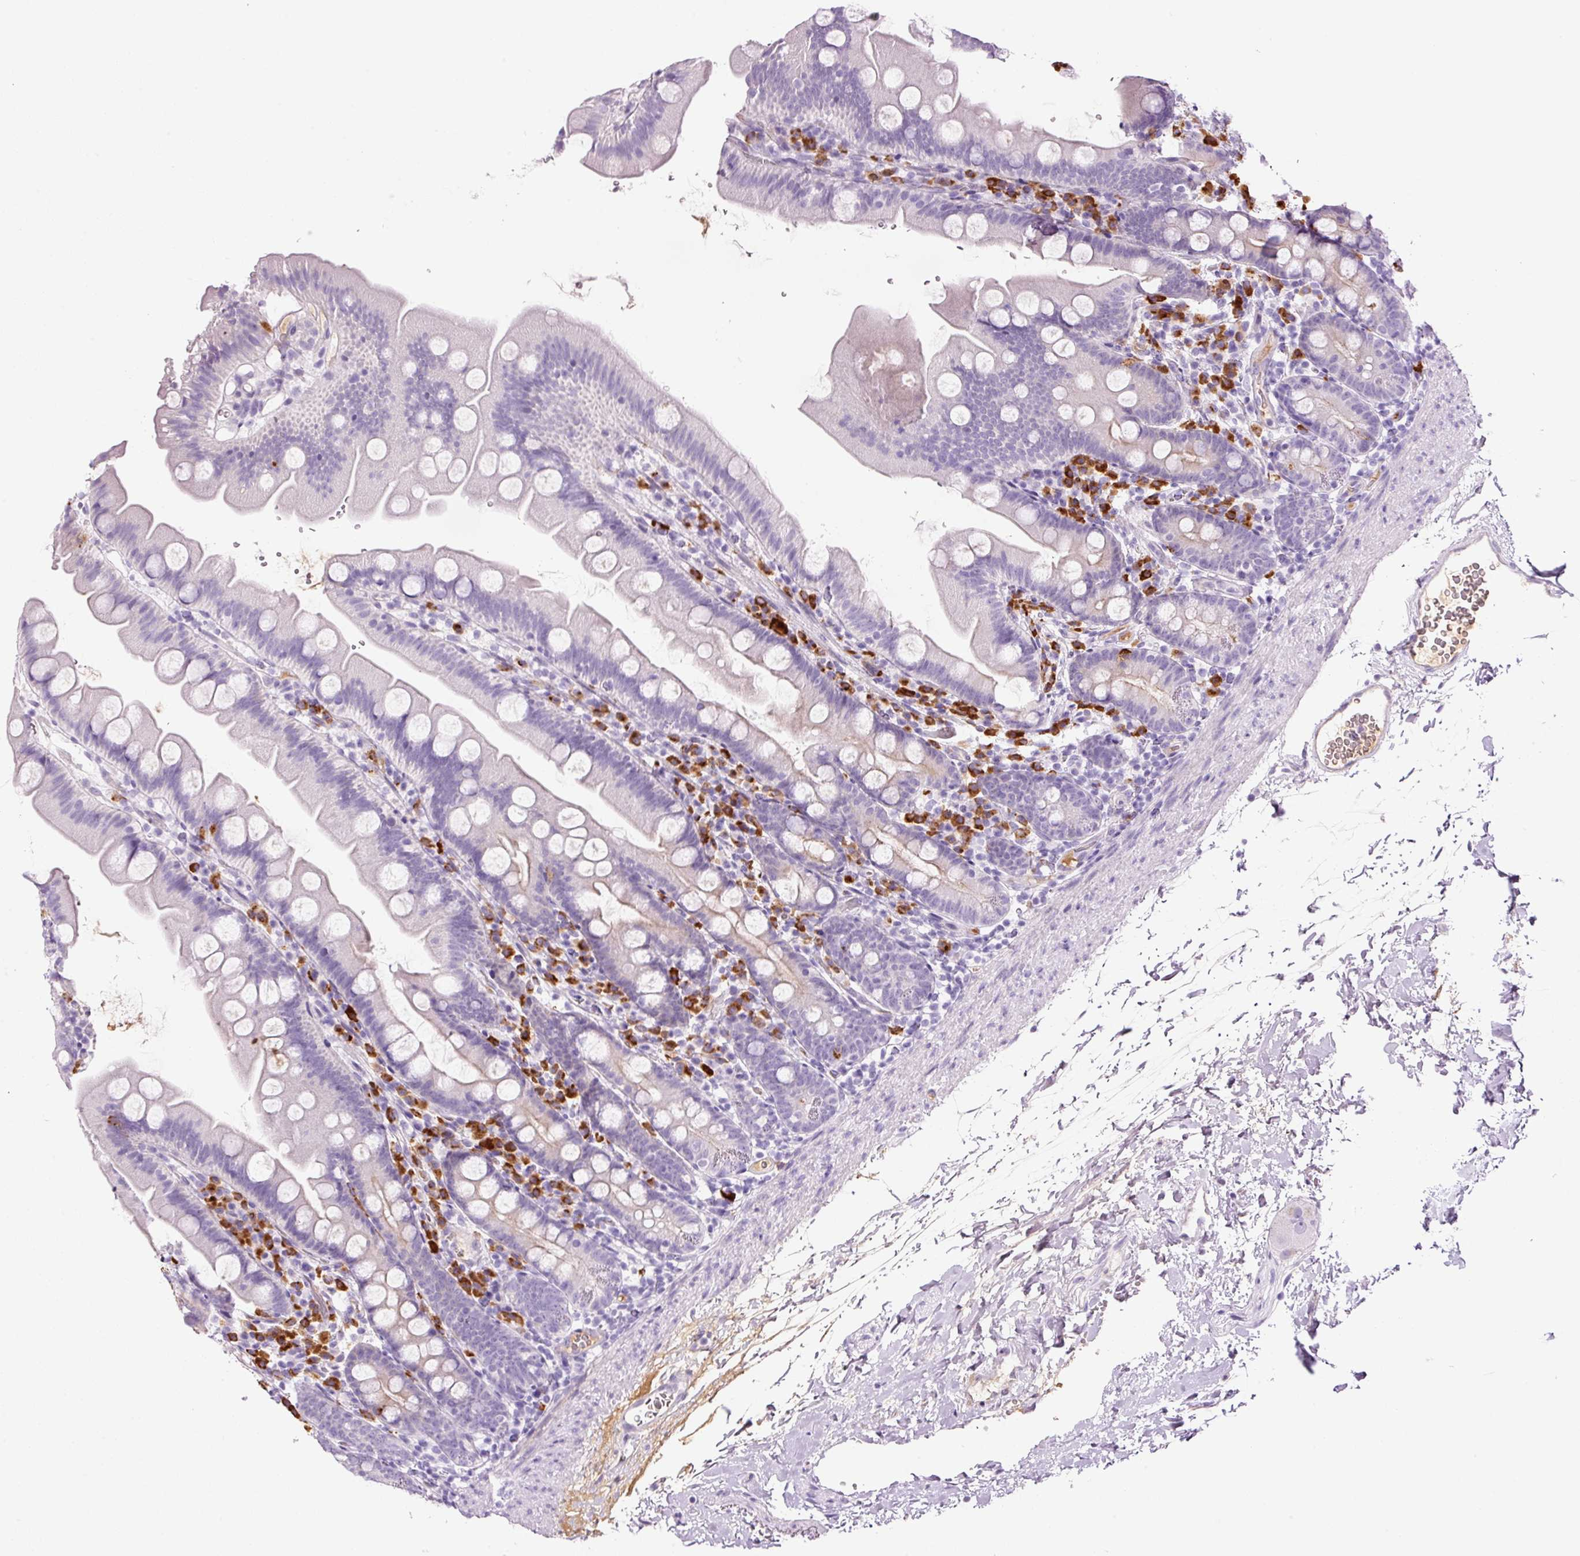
{"staining": {"intensity": "negative", "quantity": "none", "location": "none"}, "tissue": "small intestine", "cell_type": "Glandular cells", "image_type": "normal", "snomed": [{"axis": "morphology", "description": "Normal tissue, NOS"}, {"axis": "topography", "description": "Small intestine"}], "caption": "Immunohistochemical staining of unremarkable human small intestine demonstrates no significant expression in glandular cells.", "gene": "KLF1", "patient": {"sex": "female", "age": 68}}